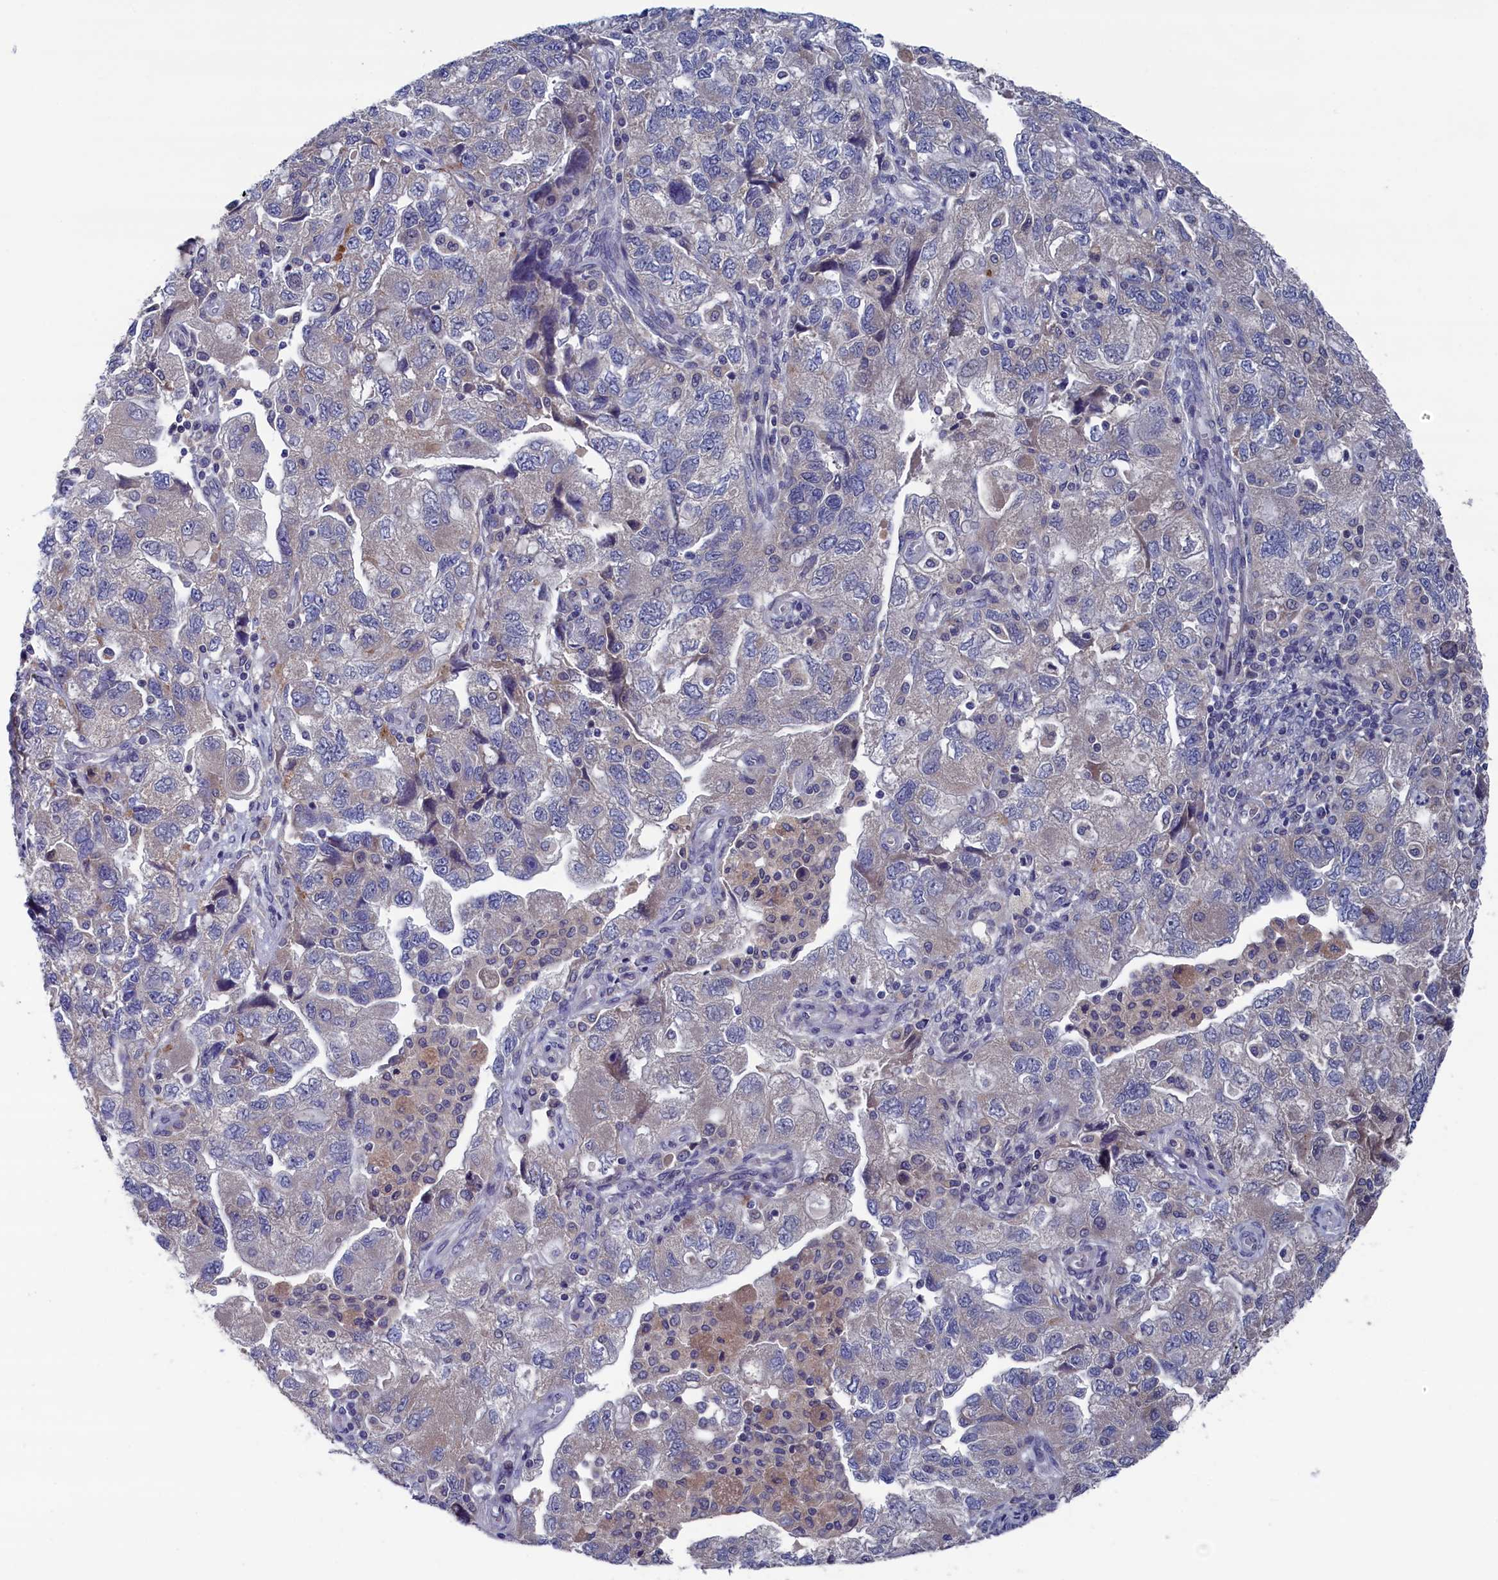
{"staining": {"intensity": "weak", "quantity": "<25%", "location": "cytoplasmic/membranous"}, "tissue": "ovarian cancer", "cell_type": "Tumor cells", "image_type": "cancer", "snomed": [{"axis": "morphology", "description": "Carcinoma, NOS"}, {"axis": "morphology", "description": "Cystadenocarcinoma, serous, NOS"}, {"axis": "topography", "description": "Ovary"}], "caption": "Tumor cells are negative for protein expression in human ovarian serous cystadenocarcinoma.", "gene": "SPATA13", "patient": {"sex": "female", "age": 69}}